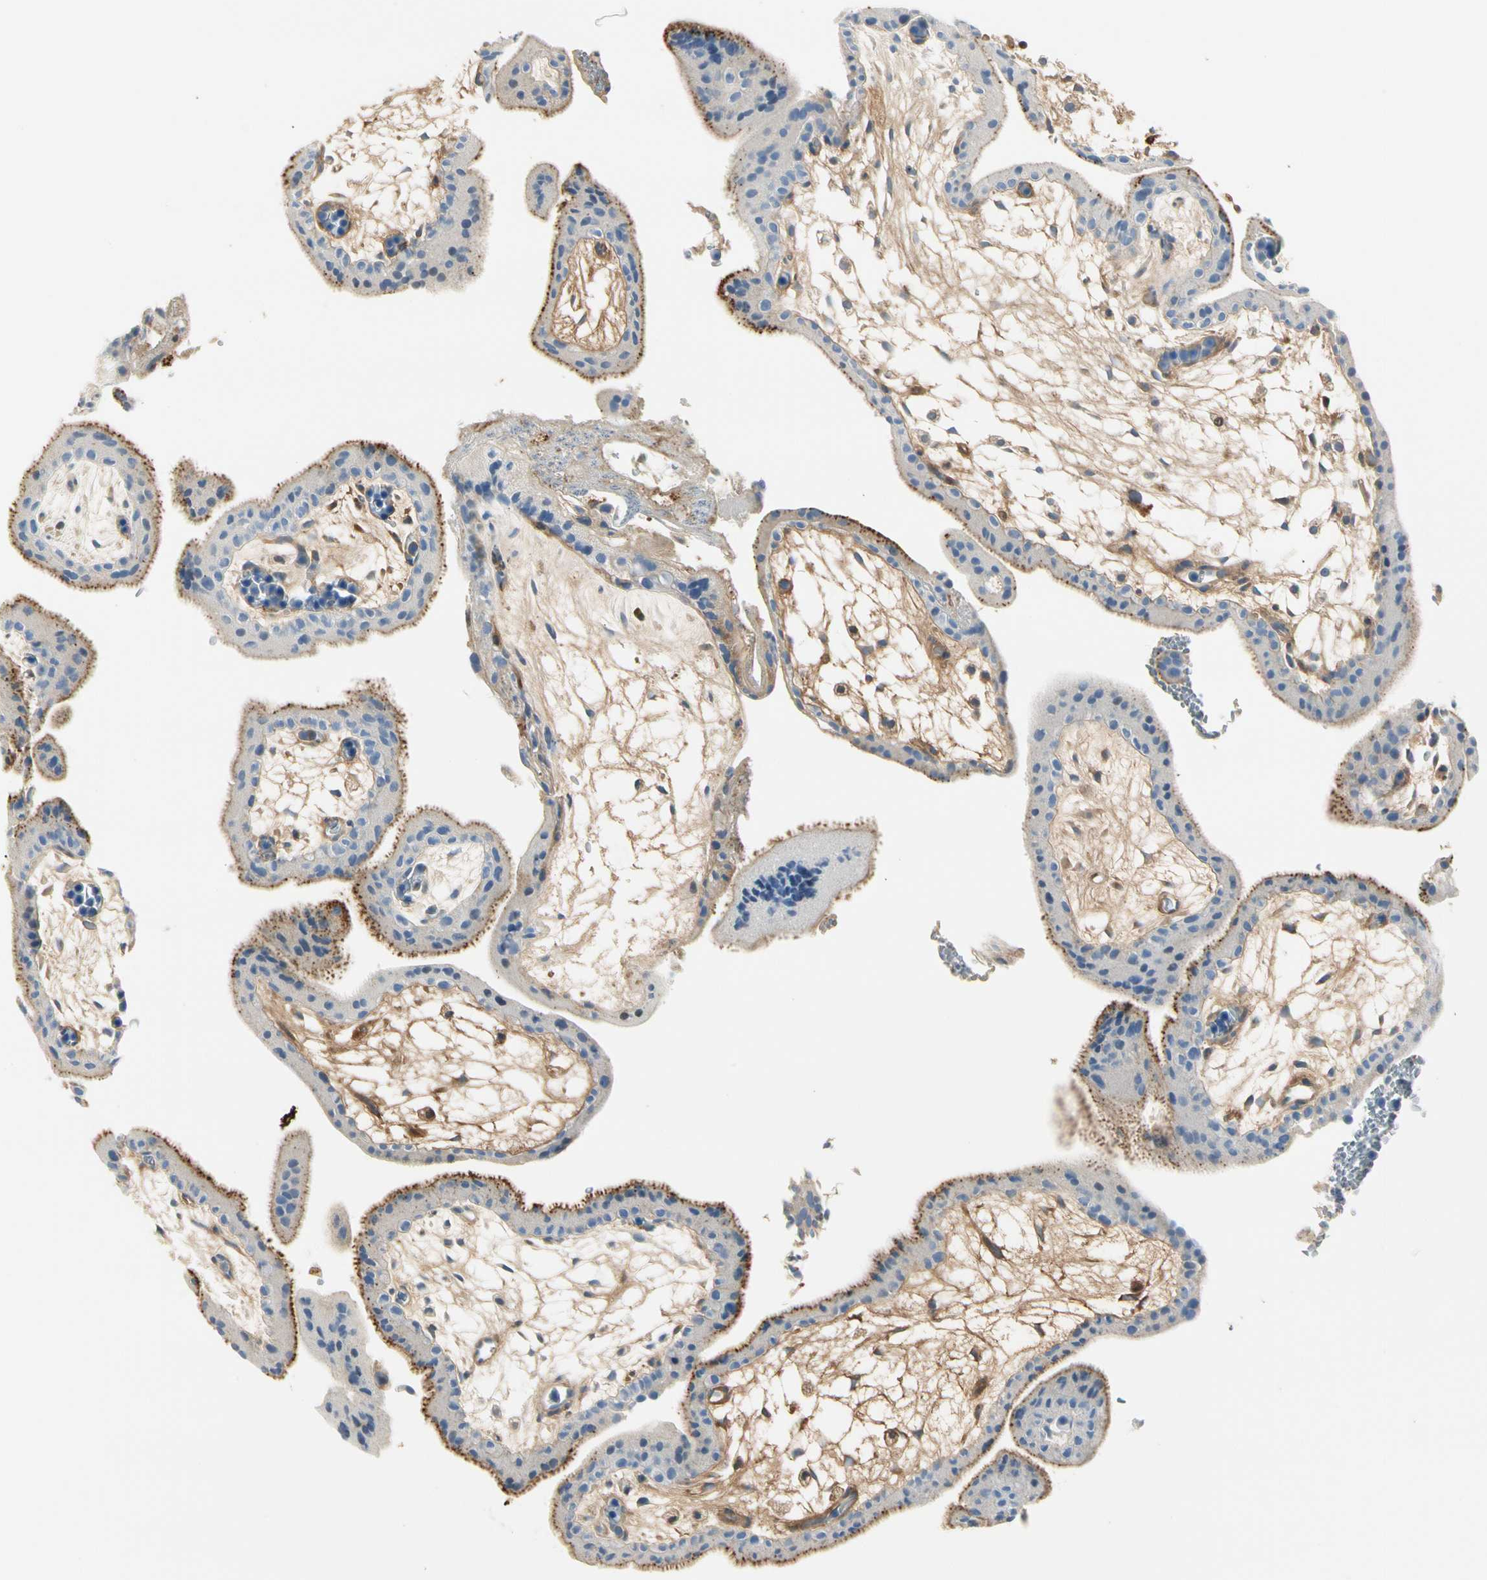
{"staining": {"intensity": "moderate", "quantity": "<25%", "location": "cytoplasmic/membranous"}, "tissue": "placenta", "cell_type": "Decidual cells", "image_type": "normal", "snomed": [{"axis": "morphology", "description": "Normal tissue, NOS"}, {"axis": "topography", "description": "Placenta"}], "caption": "An IHC histopathology image of unremarkable tissue is shown. Protein staining in brown highlights moderate cytoplasmic/membranous positivity in placenta within decidual cells.", "gene": "LAMB3", "patient": {"sex": "female", "age": 35}}